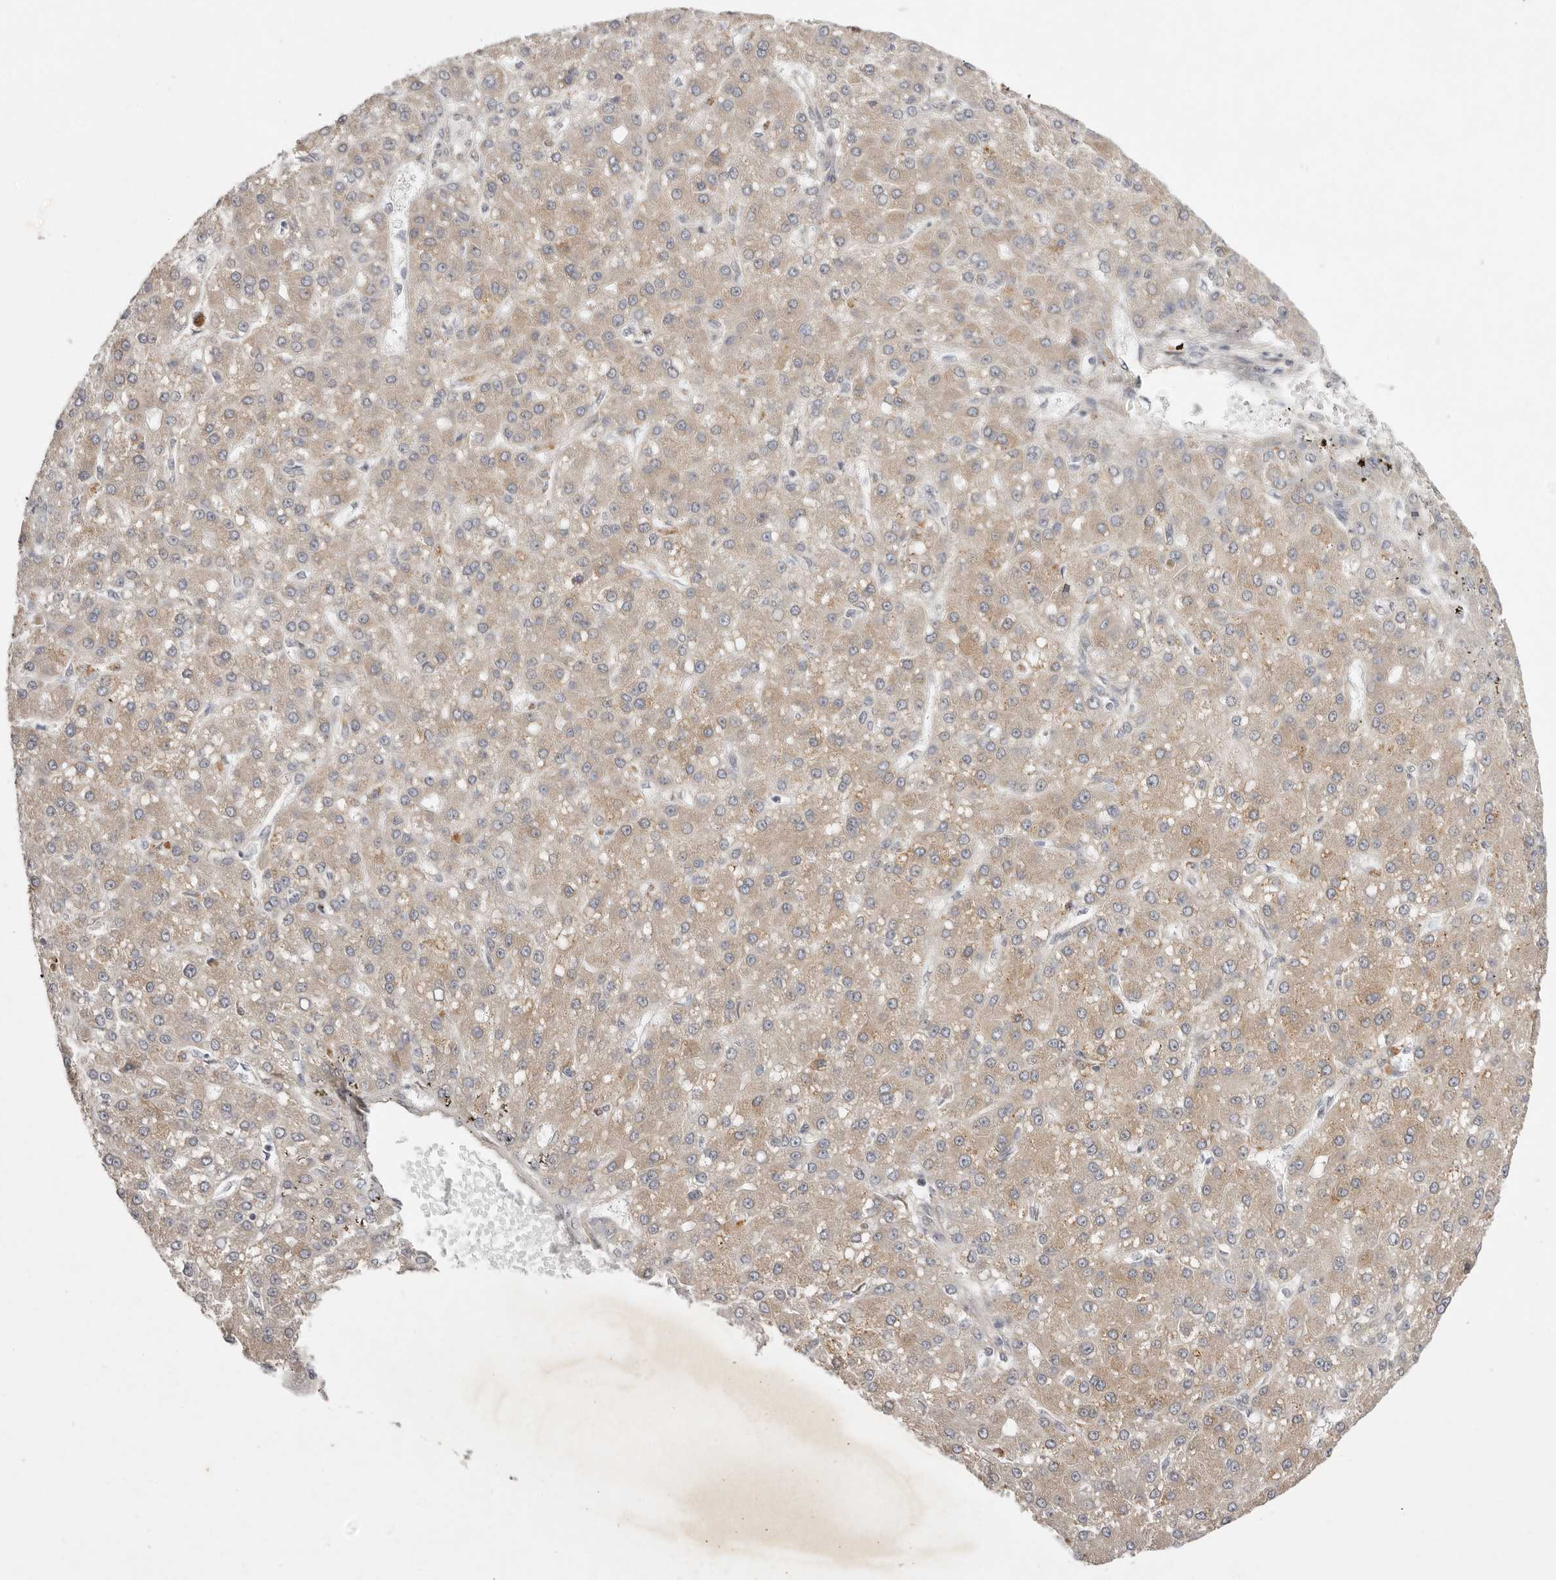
{"staining": {"intensity": "weak", "quantity": ">75%", "location": "cytoplasmic/membranous"}, "tissue": "liver cancer", "cell_type": "Tumor cells", "image_type": "cancer", "snomed": [{"axis": "morphology", "description": "Carcinoma, Hepatocellular, NOS"}, {"axis": "topography", "description": "Liver"}], "caption": "Immunohistochemical staining of liver cancer exhibits low levels of weak cytoplasmic/membranous protein expression in about >75% of tumor cells. (IHC, brightfield microscopy, high magnification).", "gene": "NSUN4", "patient": {"sex": "male", "age": 67}}